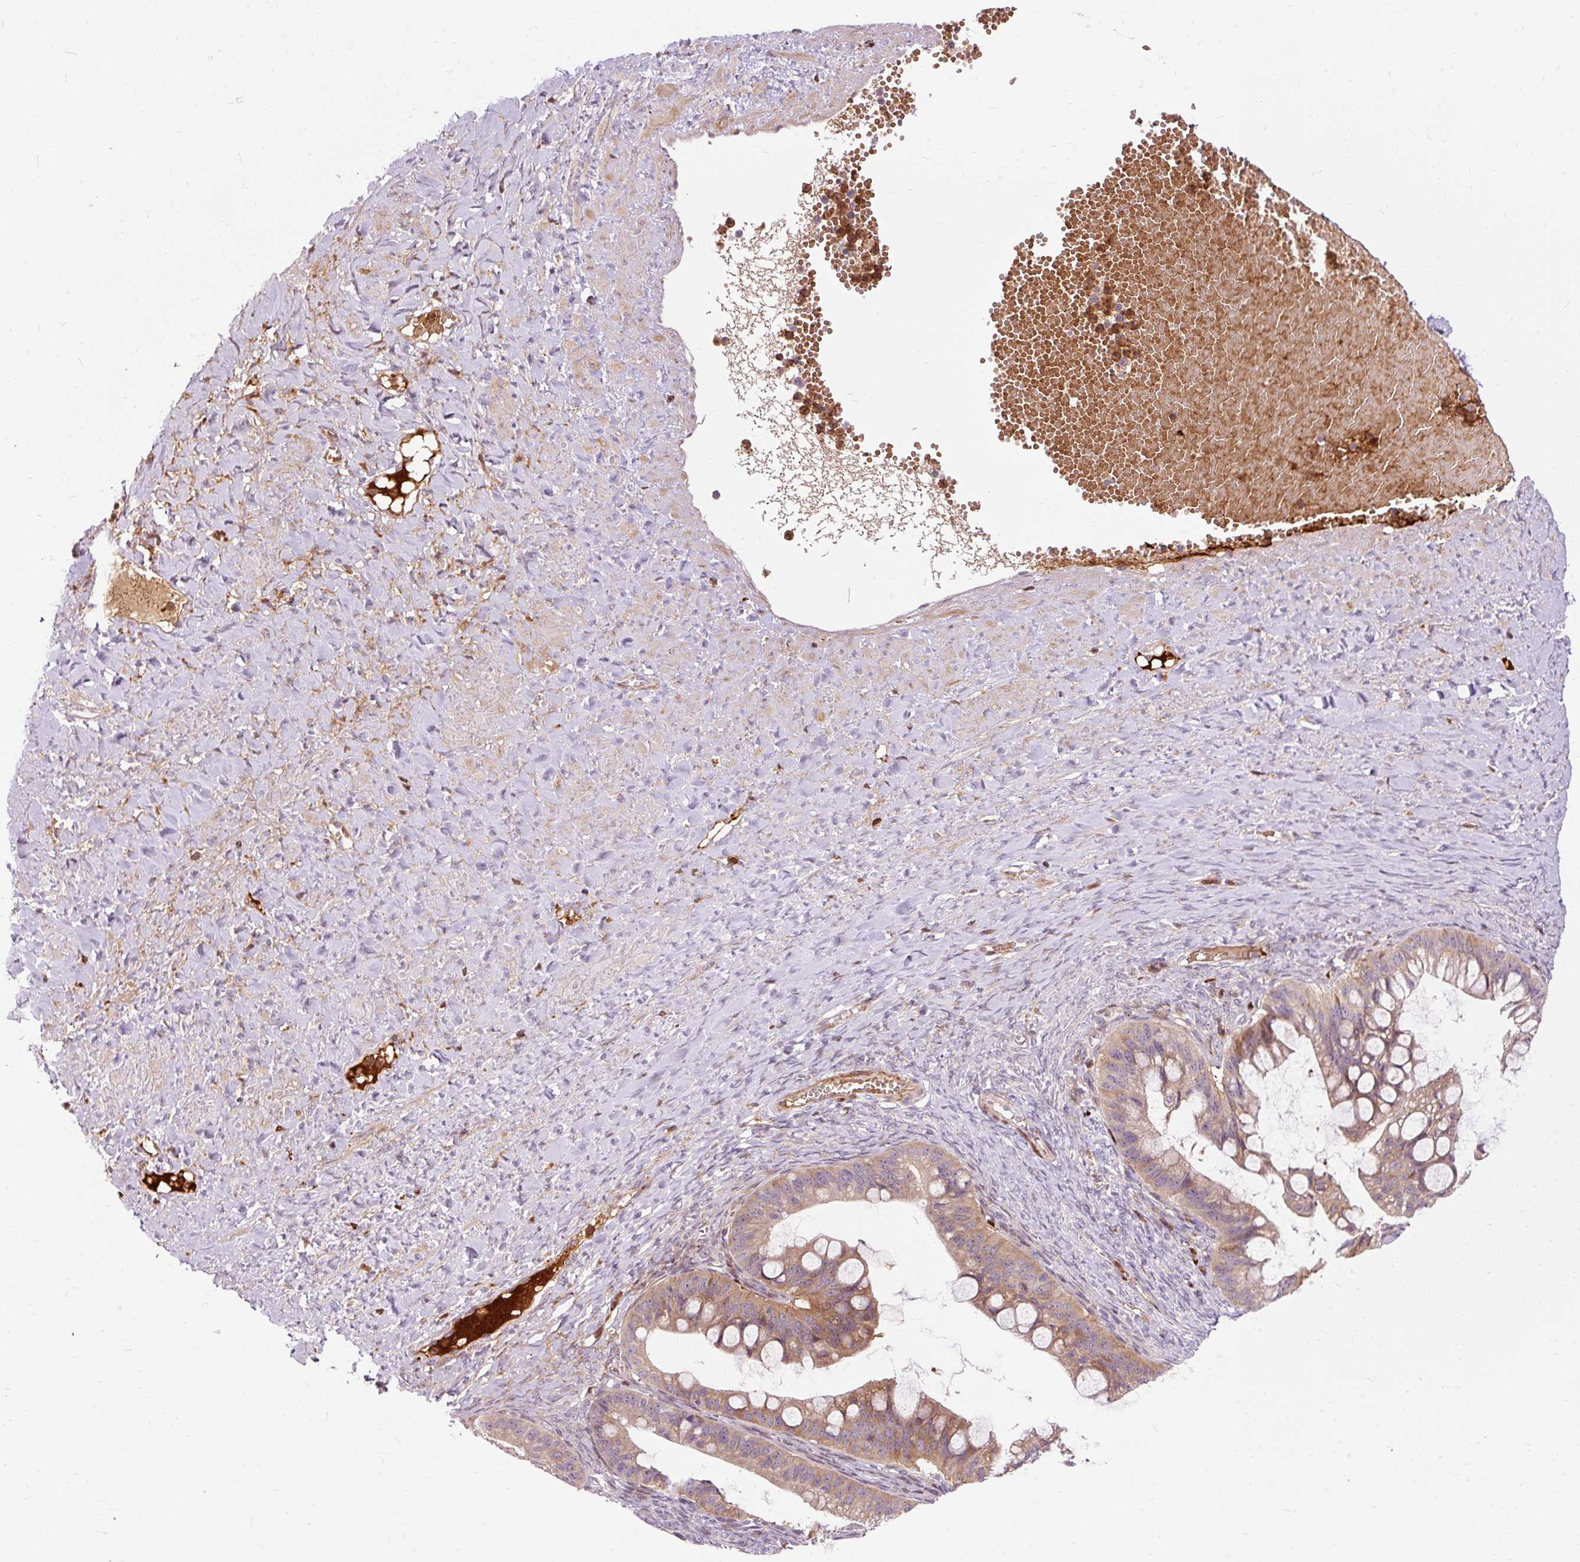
{"staining": {"intensity": "moderate", "quantity": "25%-75%", "location": "cytoplasmic/membranous"}, "tissue": "ovarian cancer", "cell_type": "Tumor cells", "image_type": "cancer", "snomed": [{"axis": "morphology", "description": "Cystadenocarcinoma, mucinous, NOS"}, {"axis": "topography", "description": "Ovary"}], "caption": "Immunohistochemistry (IHC) histopathology image of neoplastic tissue: mucinous cystadenocarcinoma (ovarian) stained using IHC displays medium levels of moderate protein expression localized specifically in the cytoplasmic/membranous of tumor cells, appearing as a cytoplasmic/membranous brown color.", "gene": "CEBPZ", "patient": {"sex": "female", "age": 73}}